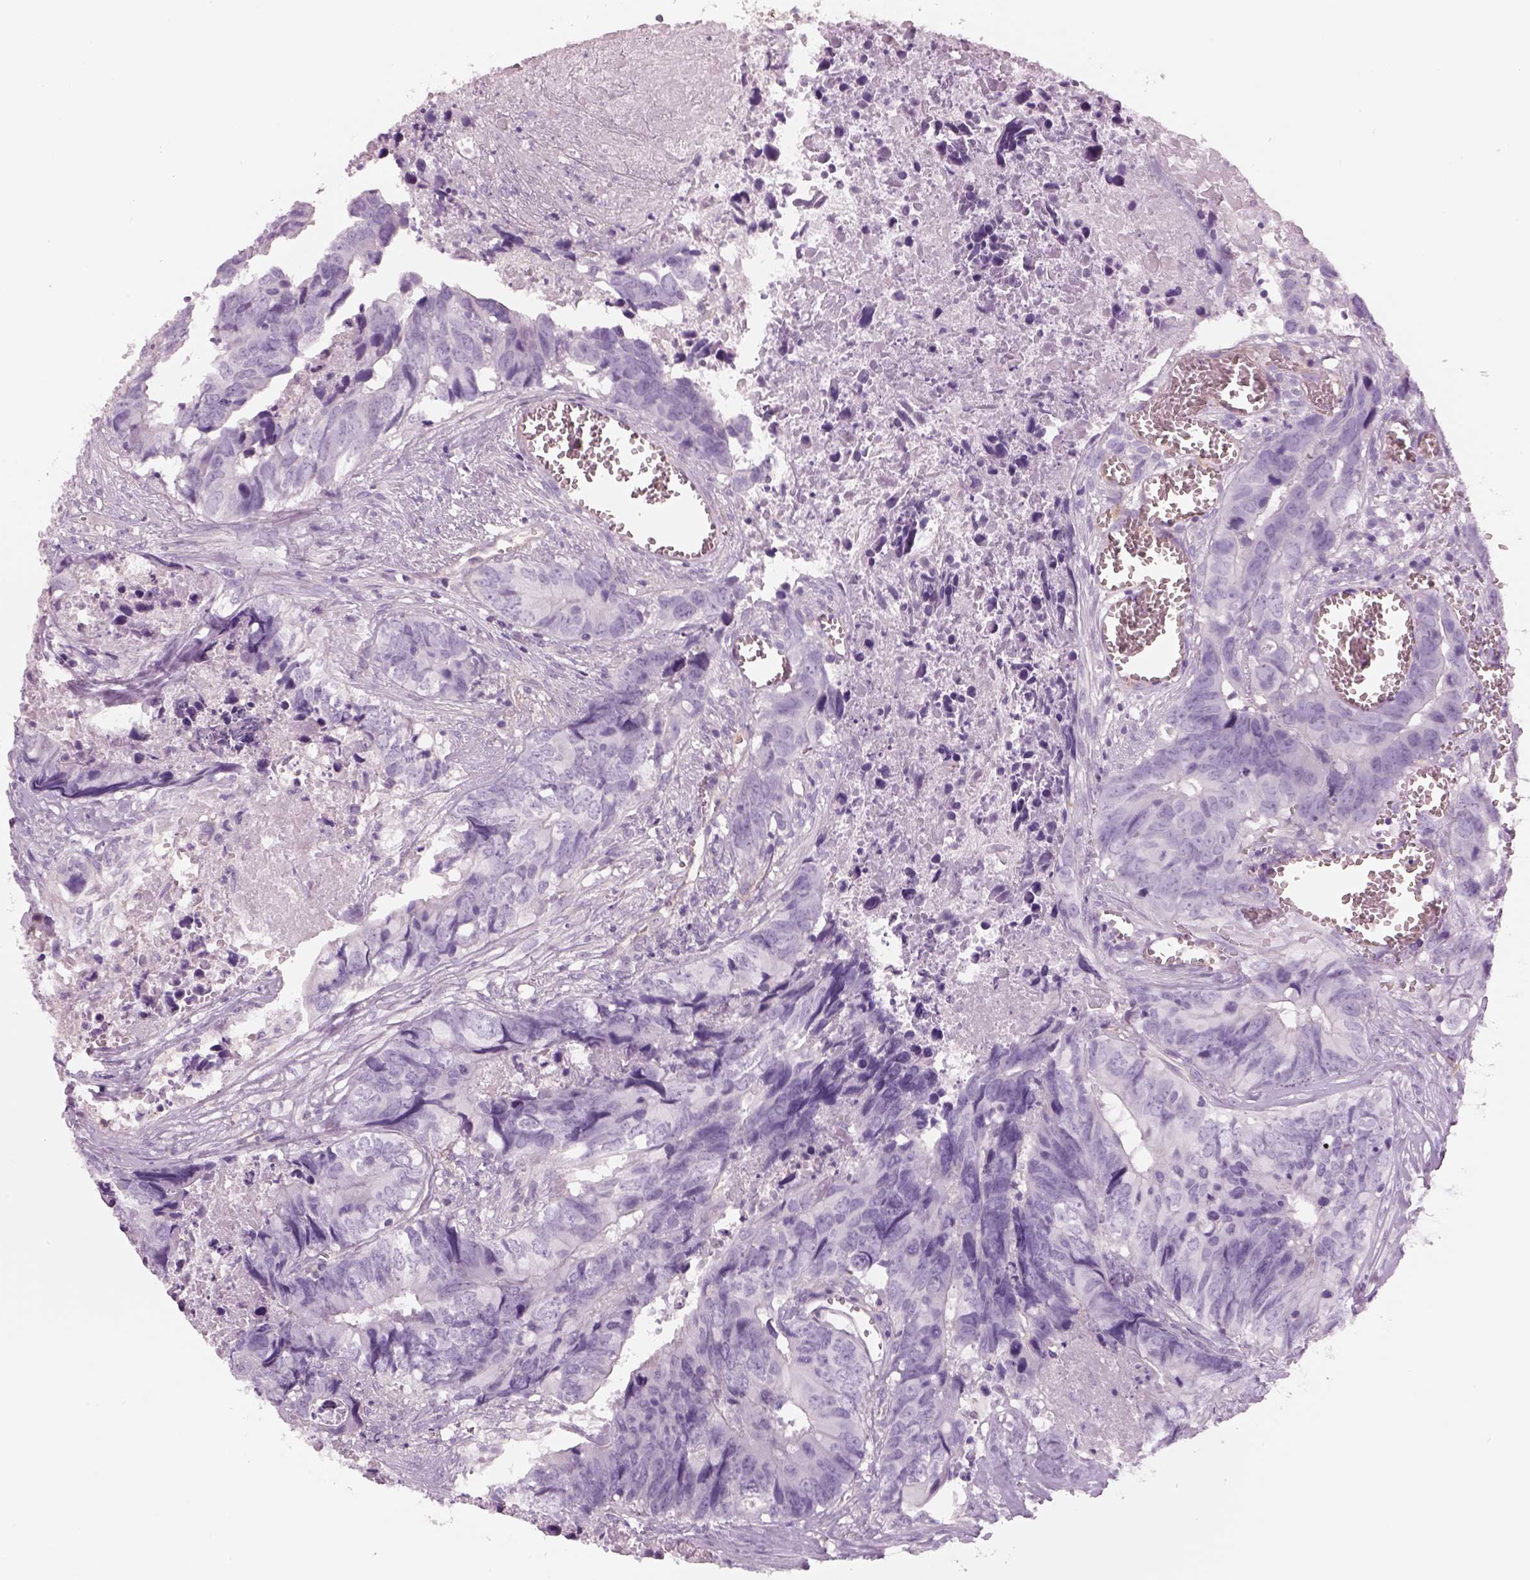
{"staining": {"intensity": "negative", "quantity": "none", "location": "none"}, "tissue": "colorectal cancer", "cell_type": "Tumor cells", "image_type": "cancer", "snomed": [{"axis": "morphology", "description": "Adenocarcinoma, NOS"}, {"axis": "topography", "description": "Colon"}], "caption": "Histopathology image shows no protein expression in tumor cells of colorectal cancer (adenocarcinoma) tissue. (Stains: DAB (3,3'-diaminobenzidine) immunohistochemistry with hematoxylin counter stain, Microscopy: brightfield microscopy at high magnification).", "gene": "SLC1A7", "patient": {"sex": "female", "age": 82}}